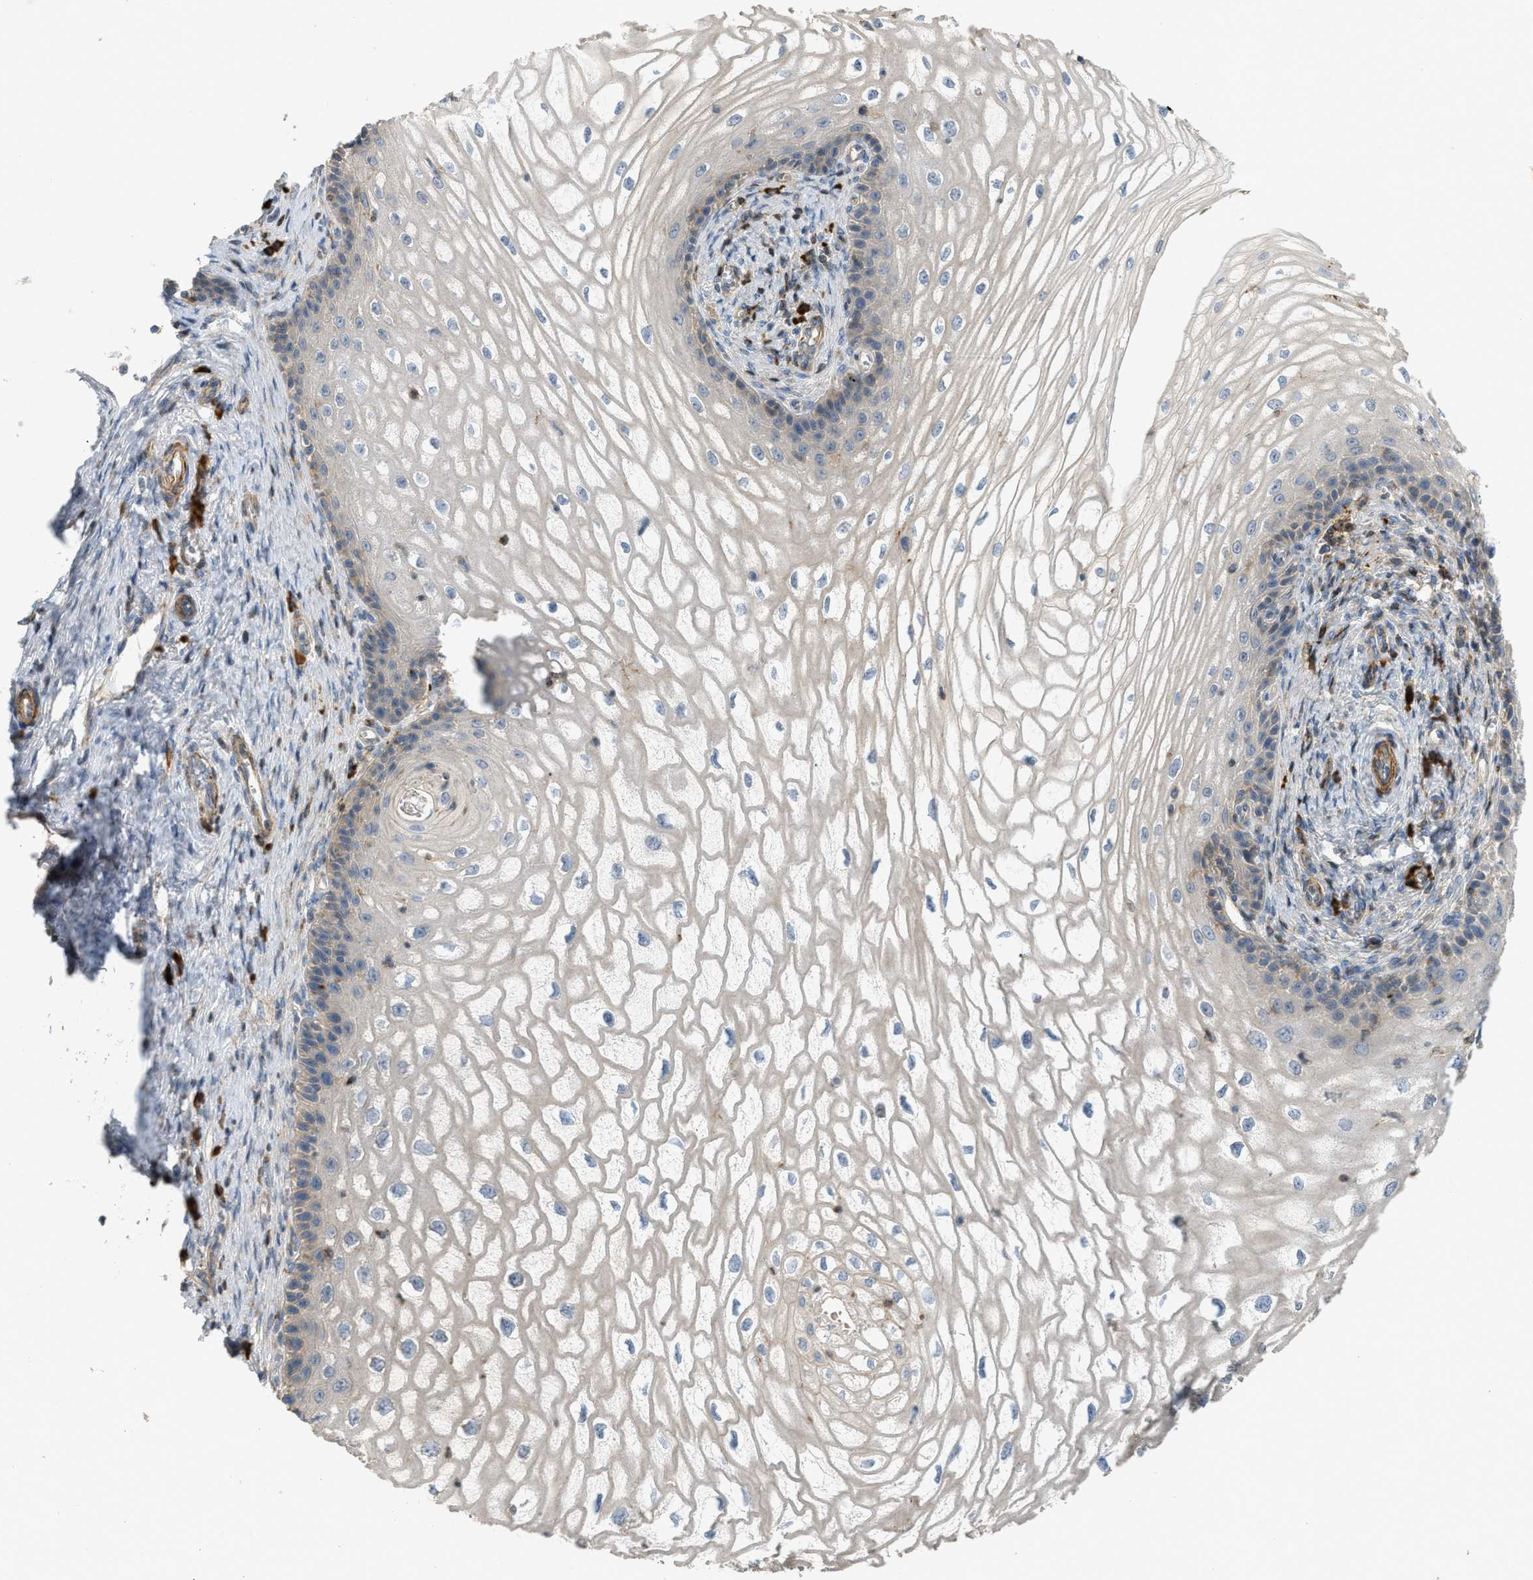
{"staining": {"intensity": "weak", "quantity": "<25%", "location": "cytoplasmic/membranous"}, "tissue": "cervical cancer", "cell_type": "Tumor cells", "image_type": "cancer", "snomed": [{"axis": "morphology", "description": "Adenocarcinoma, NOS"}, {"axis": "topography", "description": "Cervix"}], "caption": "Cervical cancer (adenocarcinoma) was stained to show a protein in brown. There is no significant positivity in tumor cells.", "gene": "BTN3A2", "patient": {"sex": "female", "age": 44}}